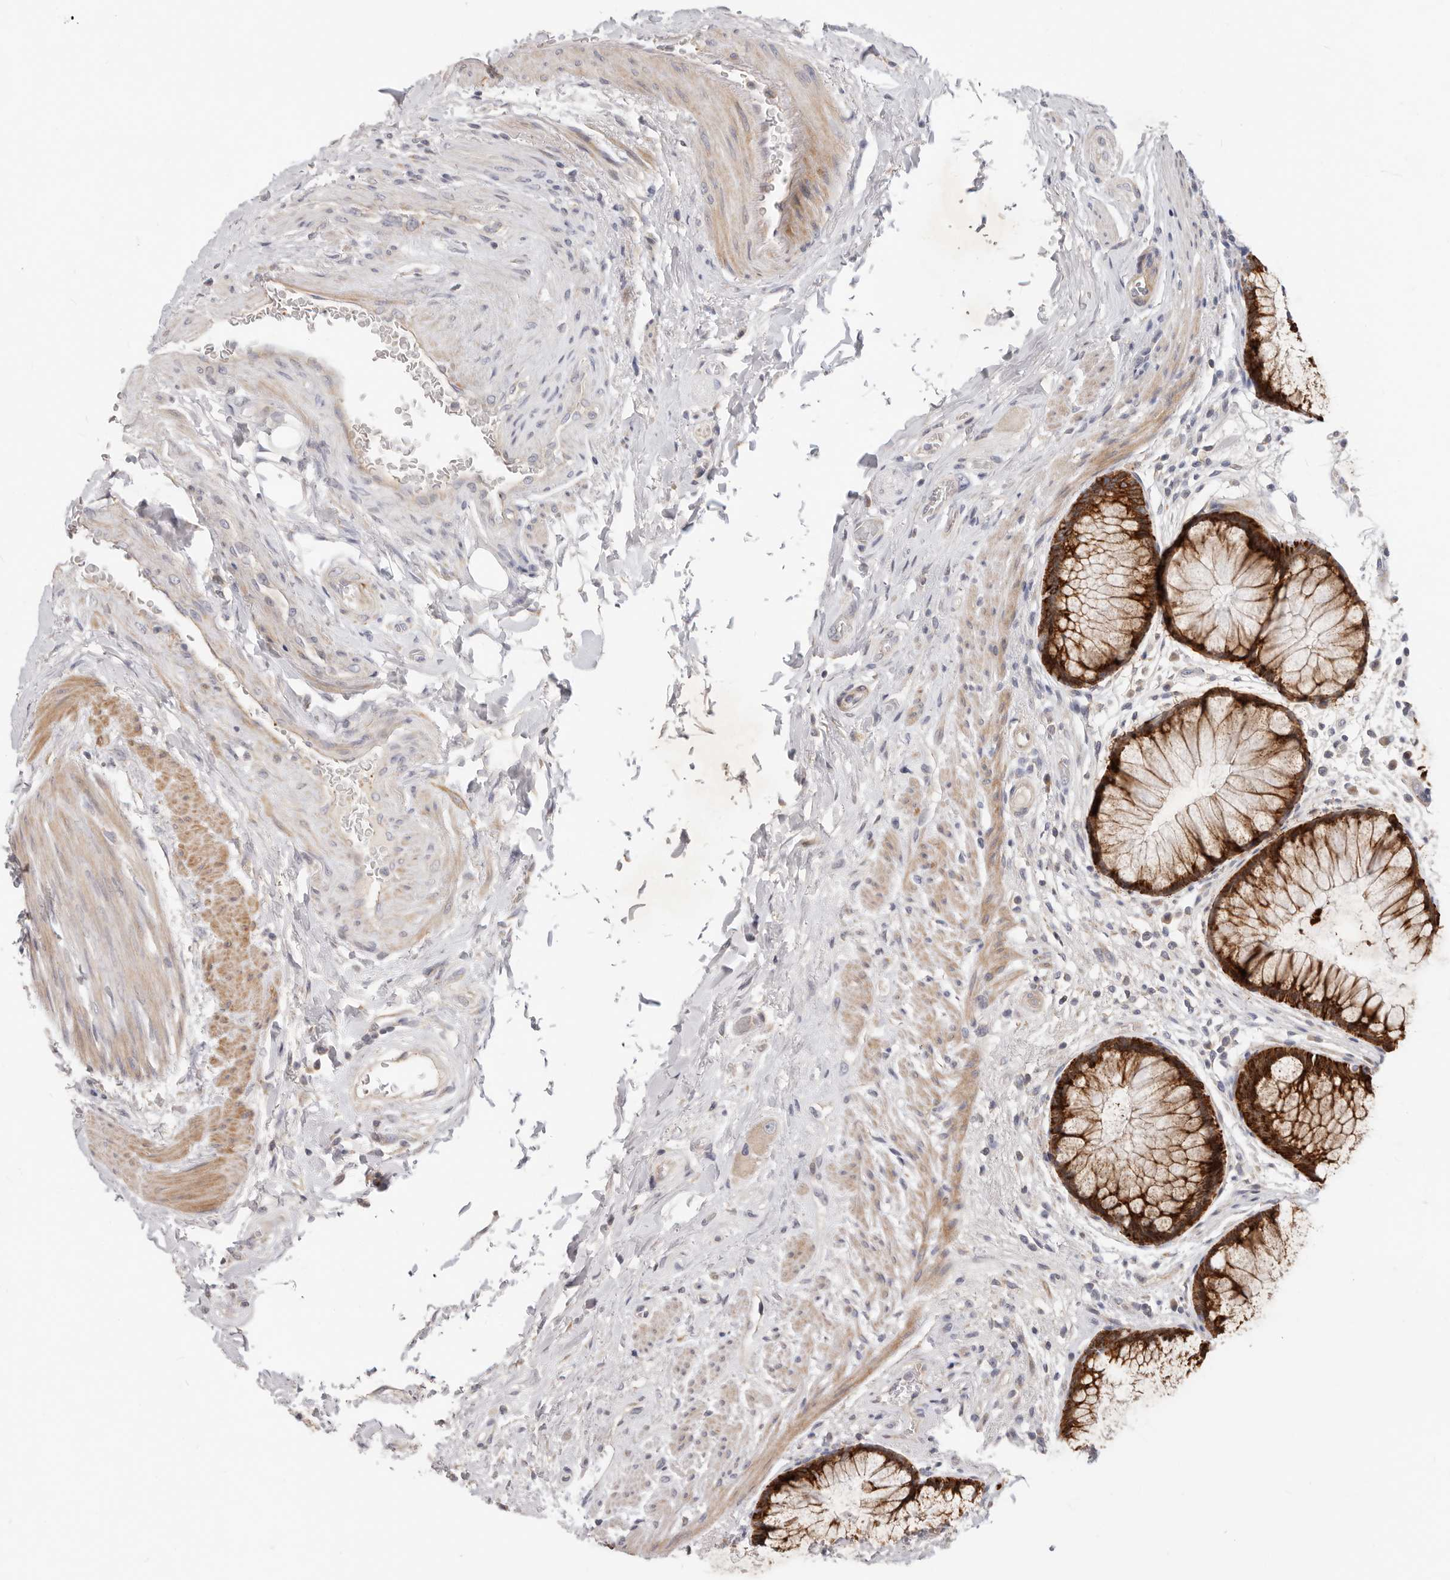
{"staining": {"intensity": "strong", "quantity": ">75%", "location": "cytoplasmic/membranous"}, "tissue": "rectum", "cell_type": "Glandular cells", "image_type": "normal", "snomed": [{"axis": "morphology", "description": "Normal tissue, NOS"}, {"axis": "topography", "description": "Rectum"}], "caption": "Brown immunohistochemical staining in benign rectum shows strong cytoplasmic/membranous expression in about >75% of glandular cells. The protein is shown in brown color, while the nuclei are stained blue.", "gene": "TFB2M", "patient": {"sex": "male", "age": 51}}